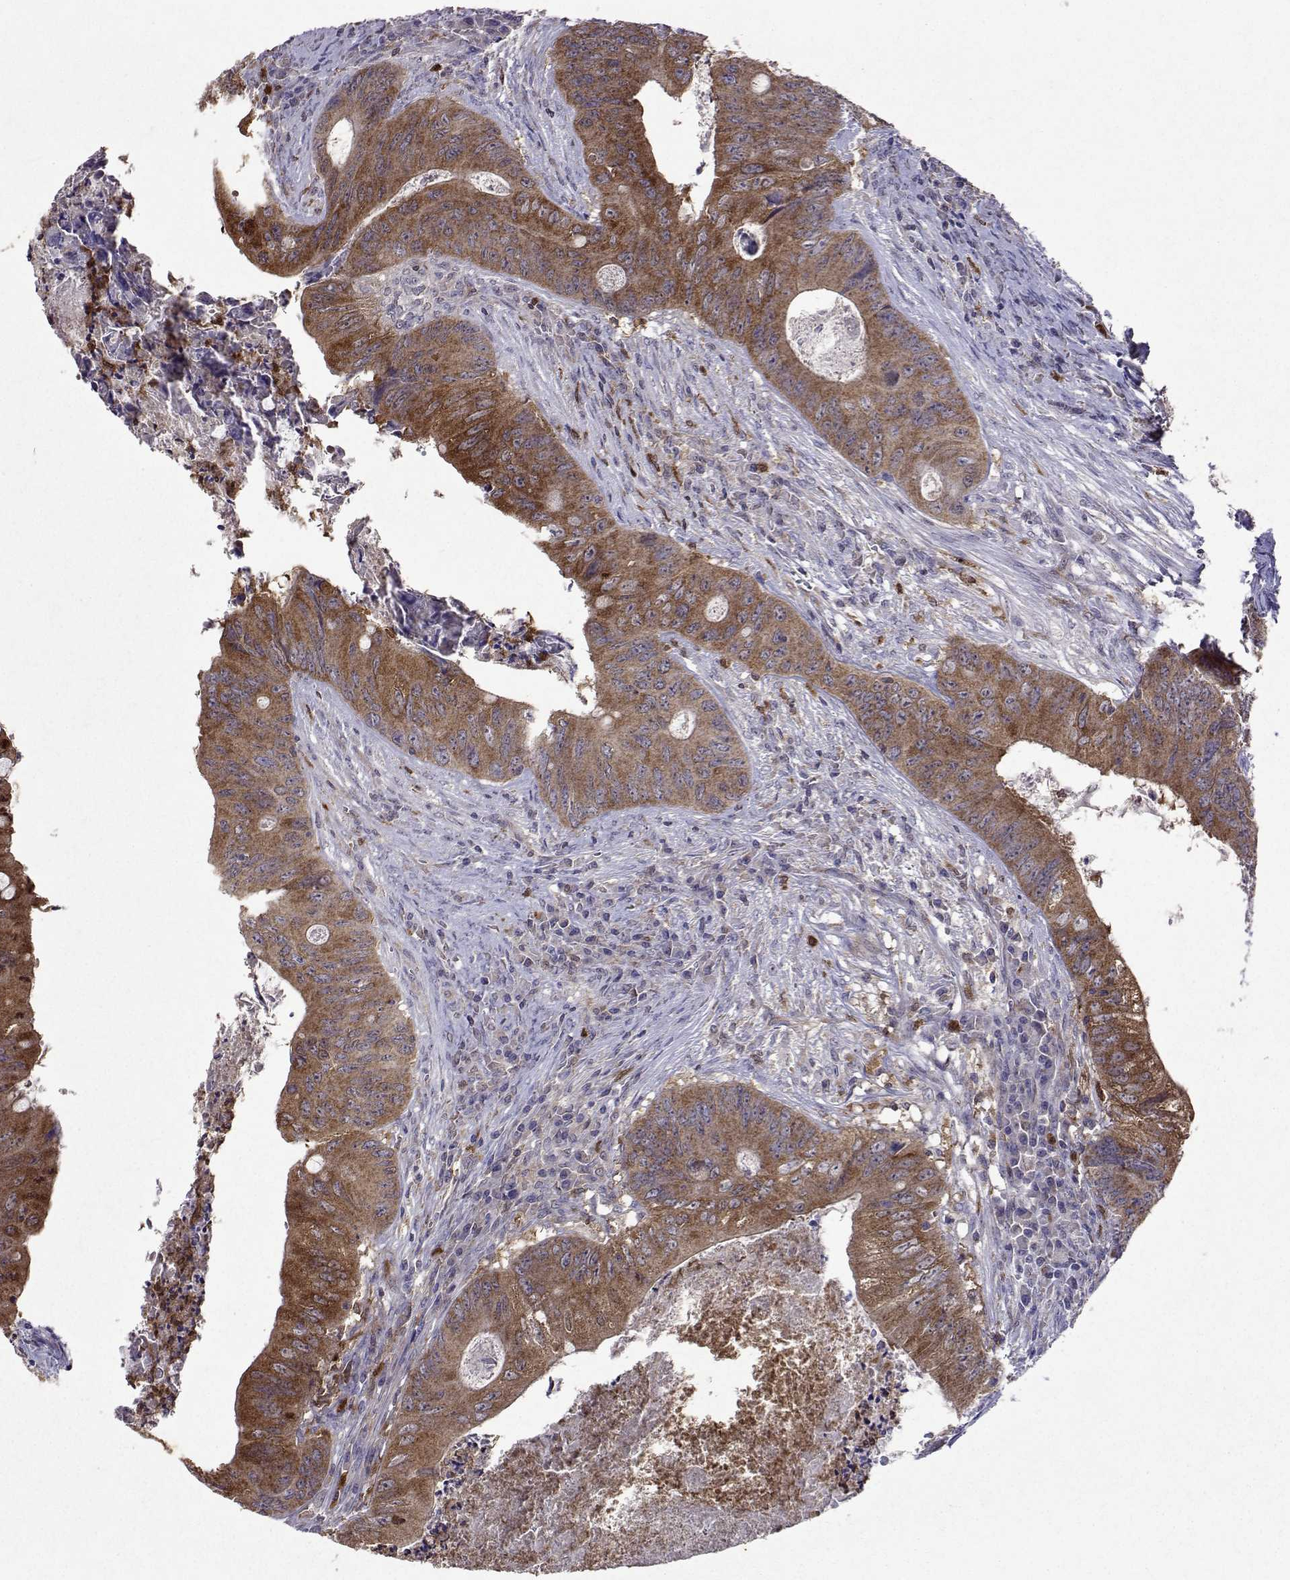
{"staining": {"intensity": "negative", "quantity": "none", "location": "none"}, "tissue": "colorectal cancer", "cell_type": "Tumor cells", "image_type": "cancer", "snomed": [{"axis": "morphology", "description": "Adenocarcinoma, NOS"}, {"axis": "topography", "description": "Colon"}], "caption": "Histopathology image shows no significant protein positivity in tumor cells of colorectal cancer. The staining was performed using DAB to visualize the protein expression in brown, while the nuclei were stained in blue with hematoxylin (Magnification: 20x).", "gene": "APAF1", "patient": {"sex": "female", "age": 74}}